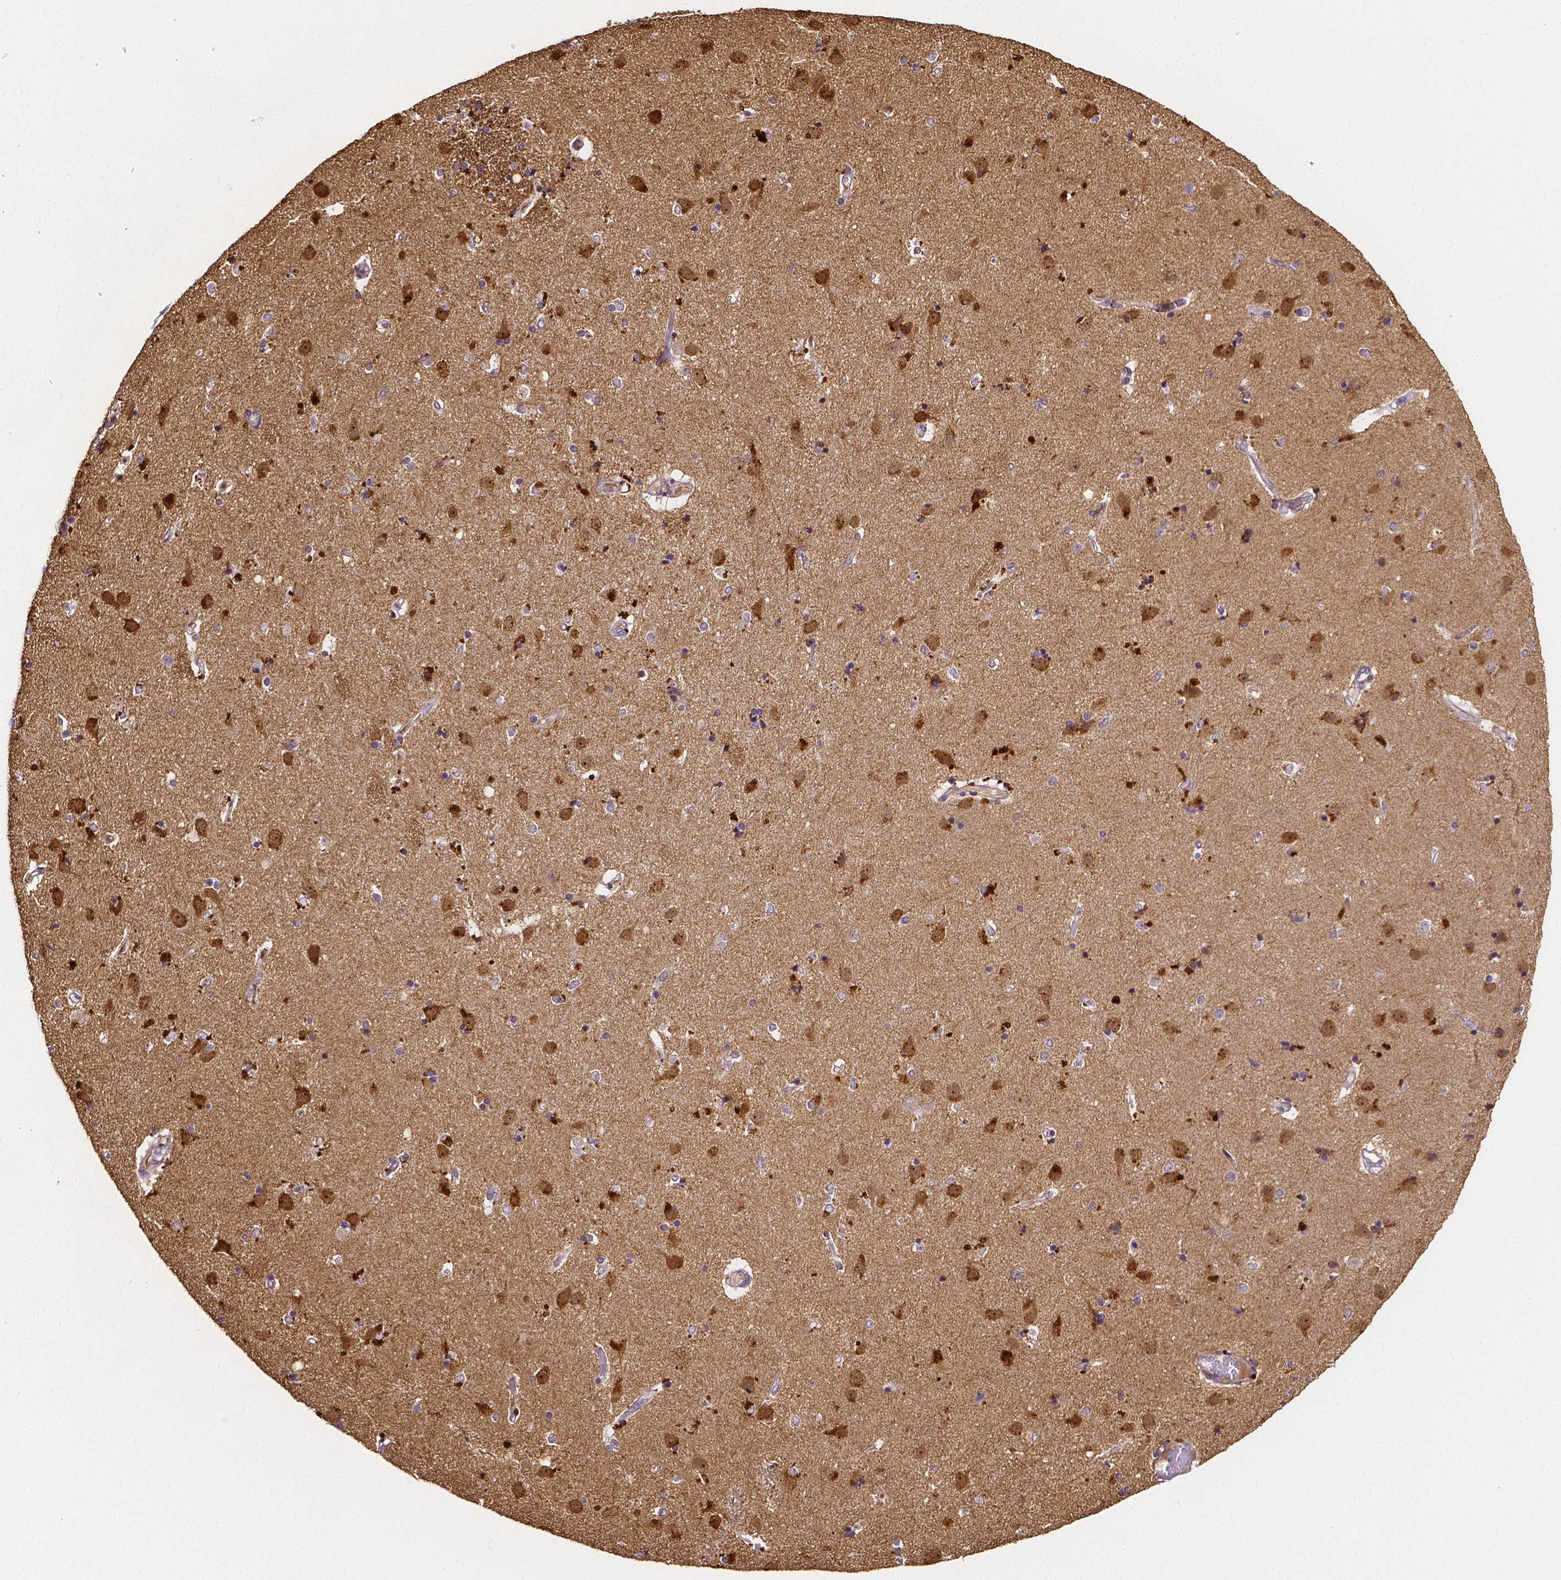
{"staining": {"intensity": "moderate", "quantity": ">75%", "location": "cytoplasmic/membranous"}, "tissue": "caudate", "cell_type": "Glial cells", "image_type": "normal", "snomed": [{"axis": "morphology", "description": "Normal tissue, NOS"}, {"axis": "topography", "description": "Lateral ventricle wall"}], "caption": "An immunohistochemistry photomicrograph of unremarkable tissue is shown. Protein staining in brown highlights moderate cytoplasmic/membranous positivity in caudate within glial cells.", "gene": "NRGN", "patient": {"sex": "female", "age": 71}}